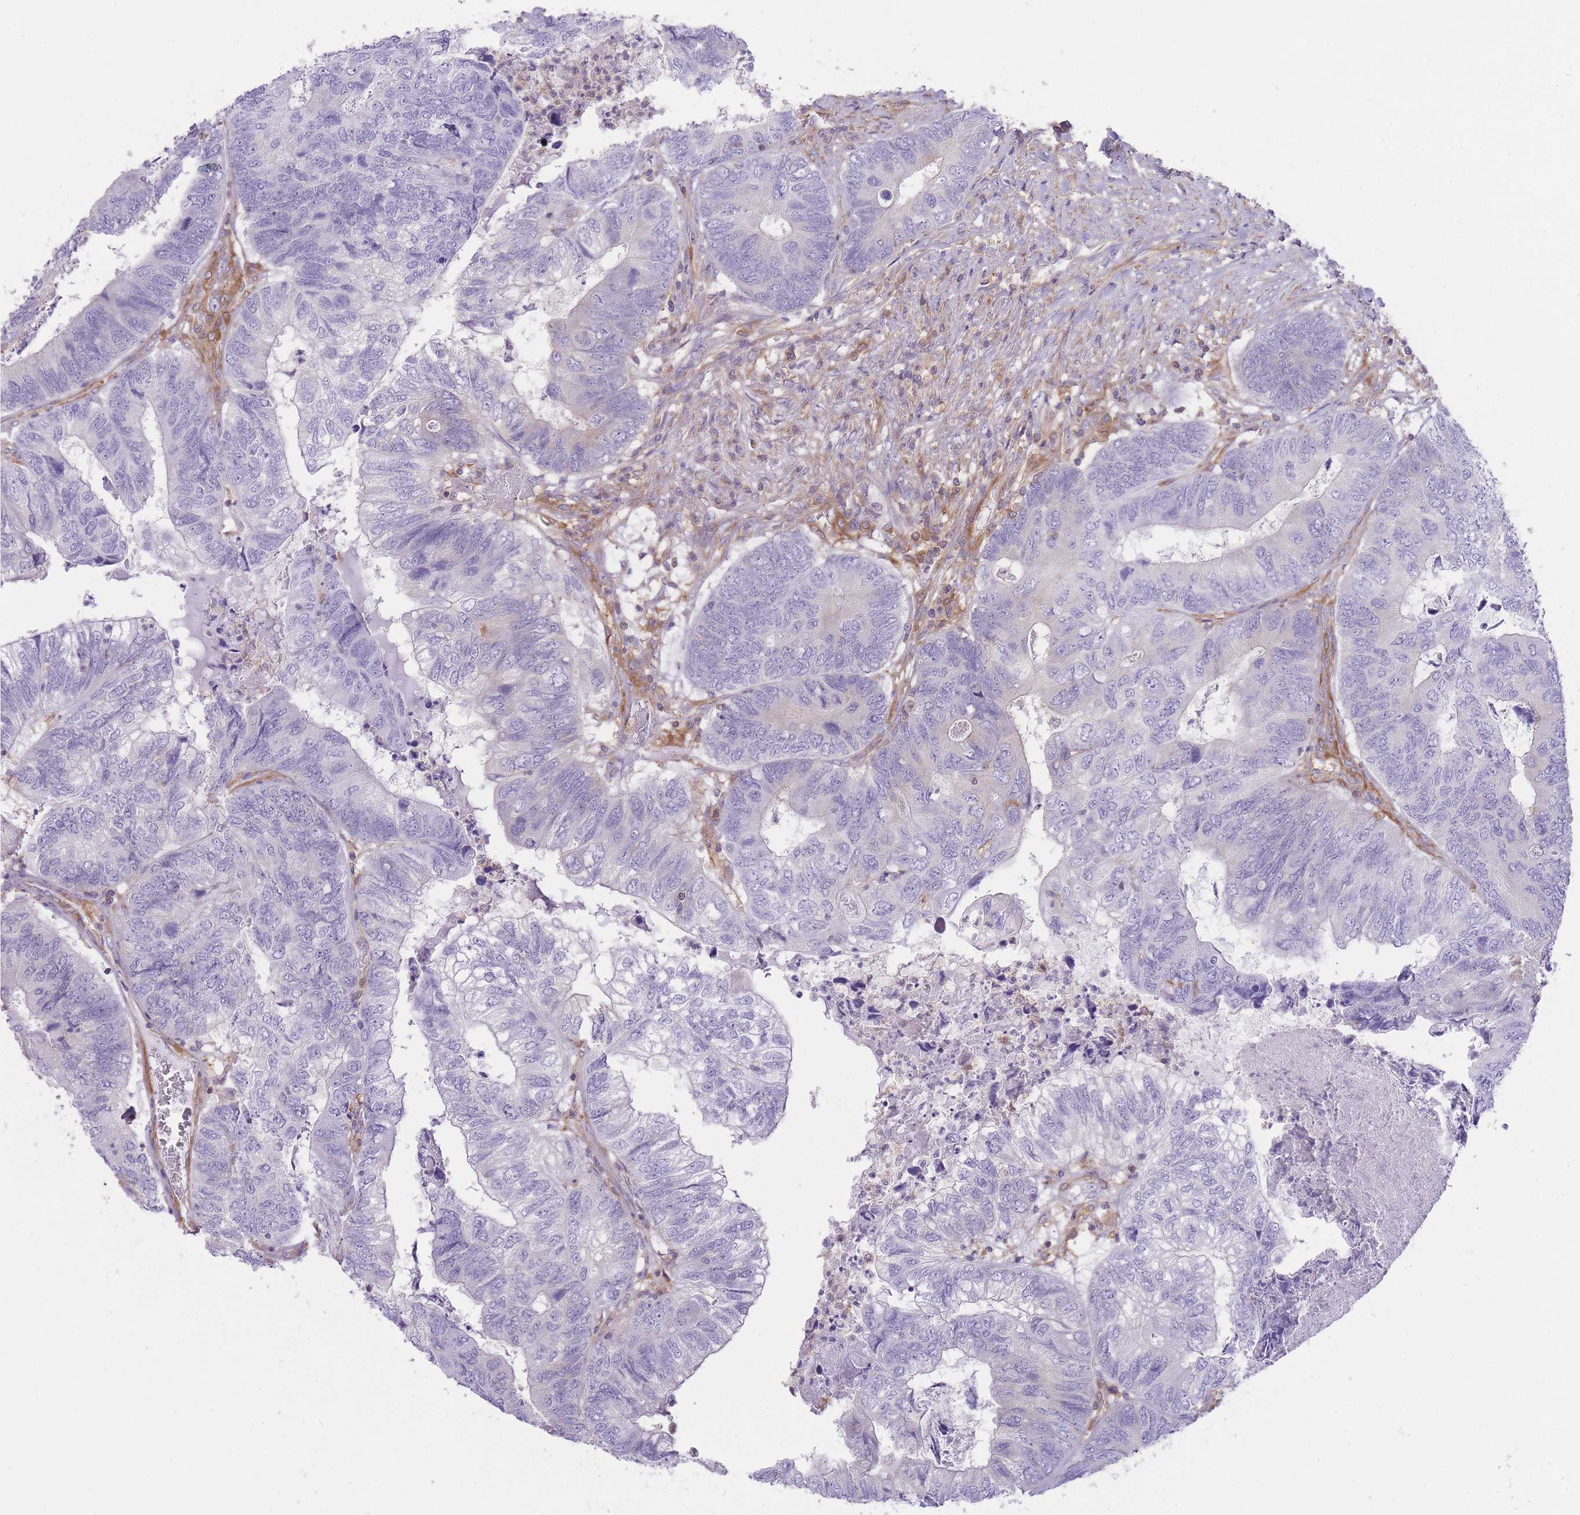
{"staining": {"intensity": "negative", "quantity": "none", "location": "none"}, "tissue": "colorectal cancer", "cell_type": "Tumor cells", "image_type": "cancer", "snomed": [{"axis": "morphology", "description": "Adenocarcinoma, NOS"}, {"axis": "topography", "description": "Colon"}], "caption": "The immunohistochemistry photomicrograph has no significant expression in tumor cells of colorectal cancer (adenocarcinoma) tissue.", "gene": "PRKAR1A", "patient": {"sex": "female", "age": 67}}